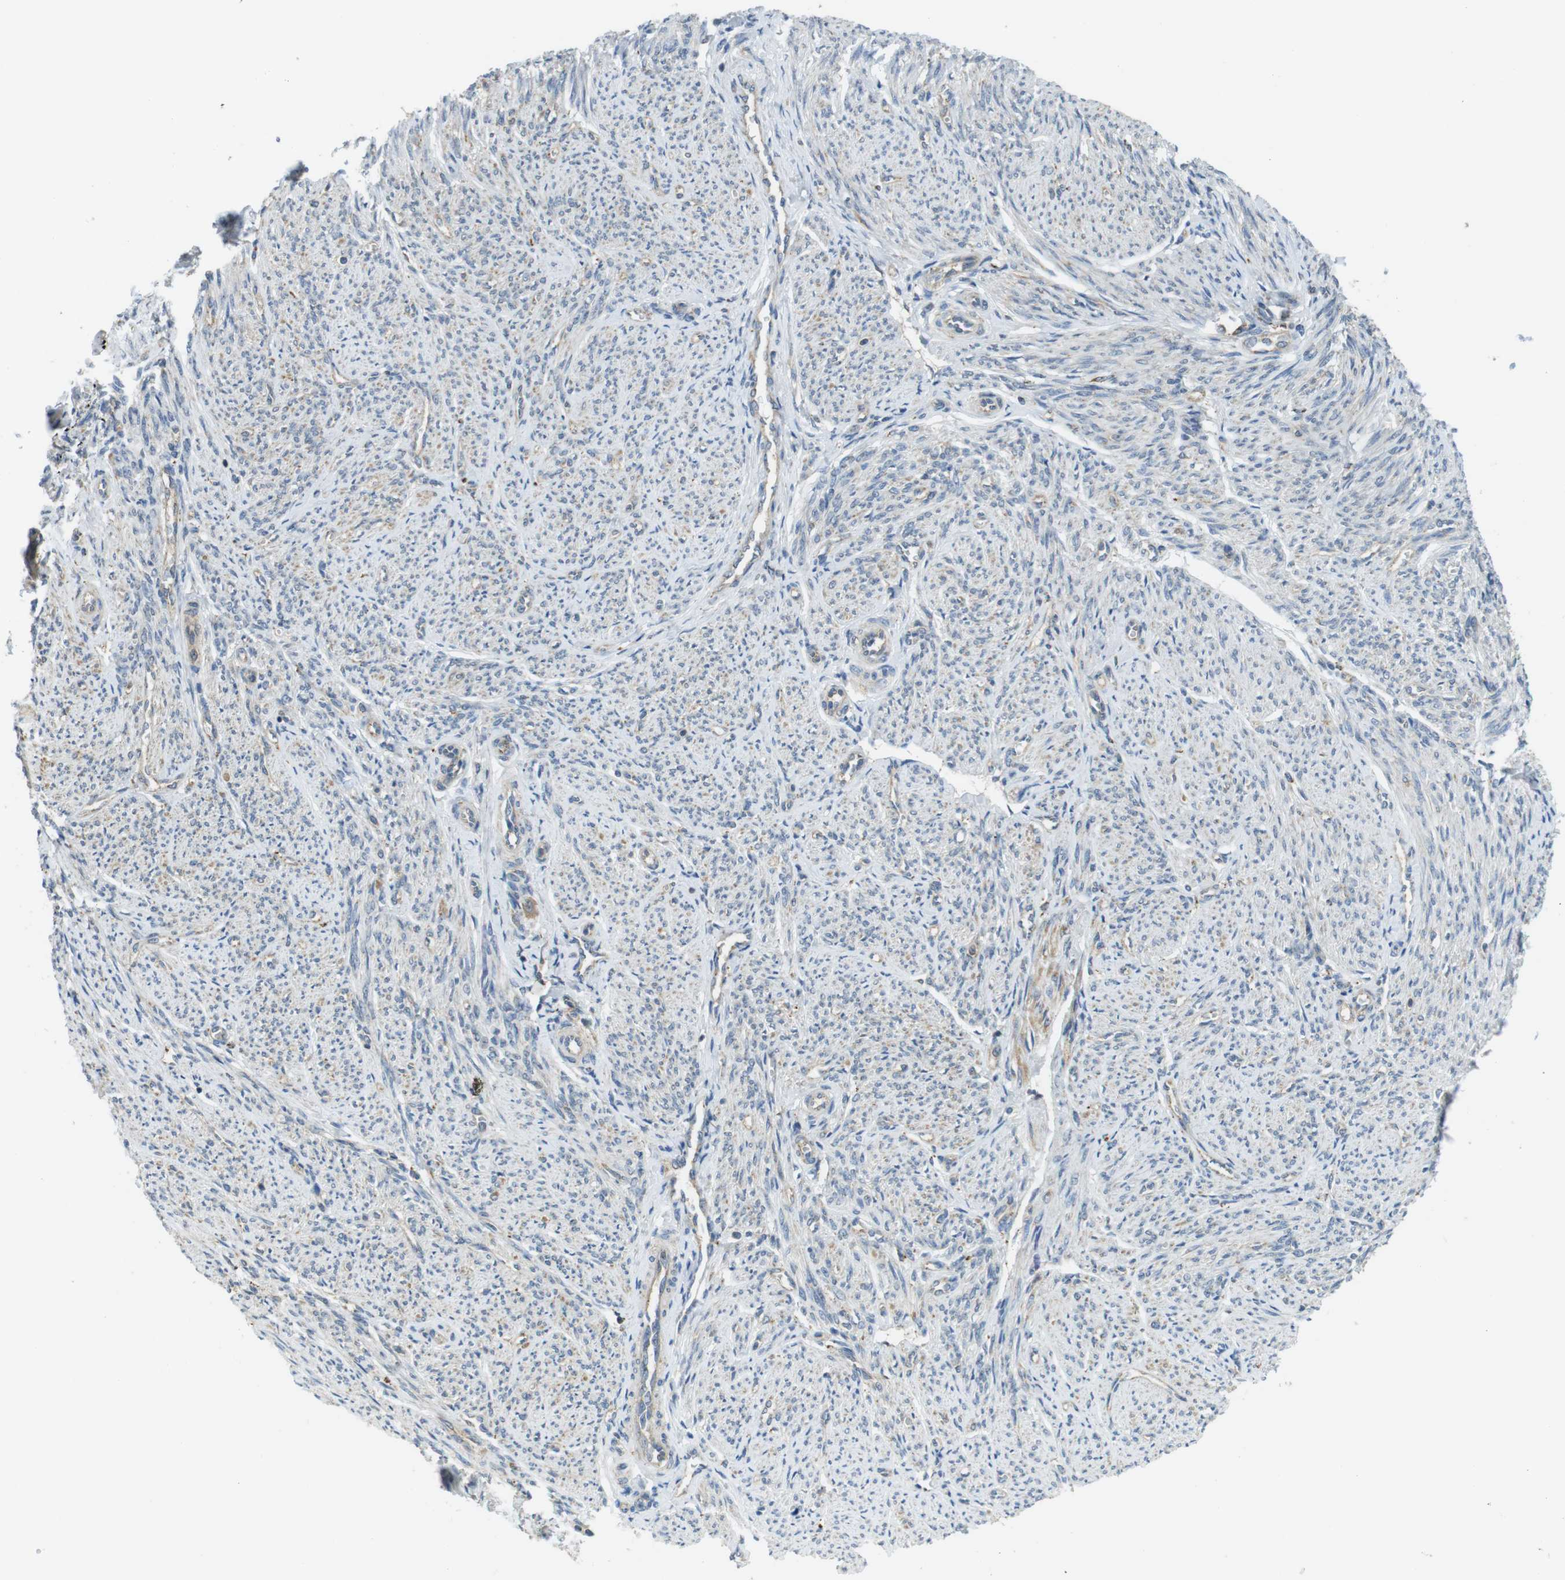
{"staining": {"intensity": "weak", "quantity": "<25%", "location": "cytoplasmic/membranous"}, "tissue": "smooth muscle", "cell_type": "Smooth muscle cells", "image_type": "normal", "snomed": [{"axis": "morphology", "description": "Normal tissue, NOS"}, {"axis": "topography", "description": "Smooth muscle"}], "caption": "Benign smooth muscle was stained to show a protein in brown. There is no significant expression in smooth muscle cells. (Immunohistochemistry (ihc), brightfield microscopy, high magnification).", "gene": "BRI3BP", "patient": {"sex": "female", "age": 65}}